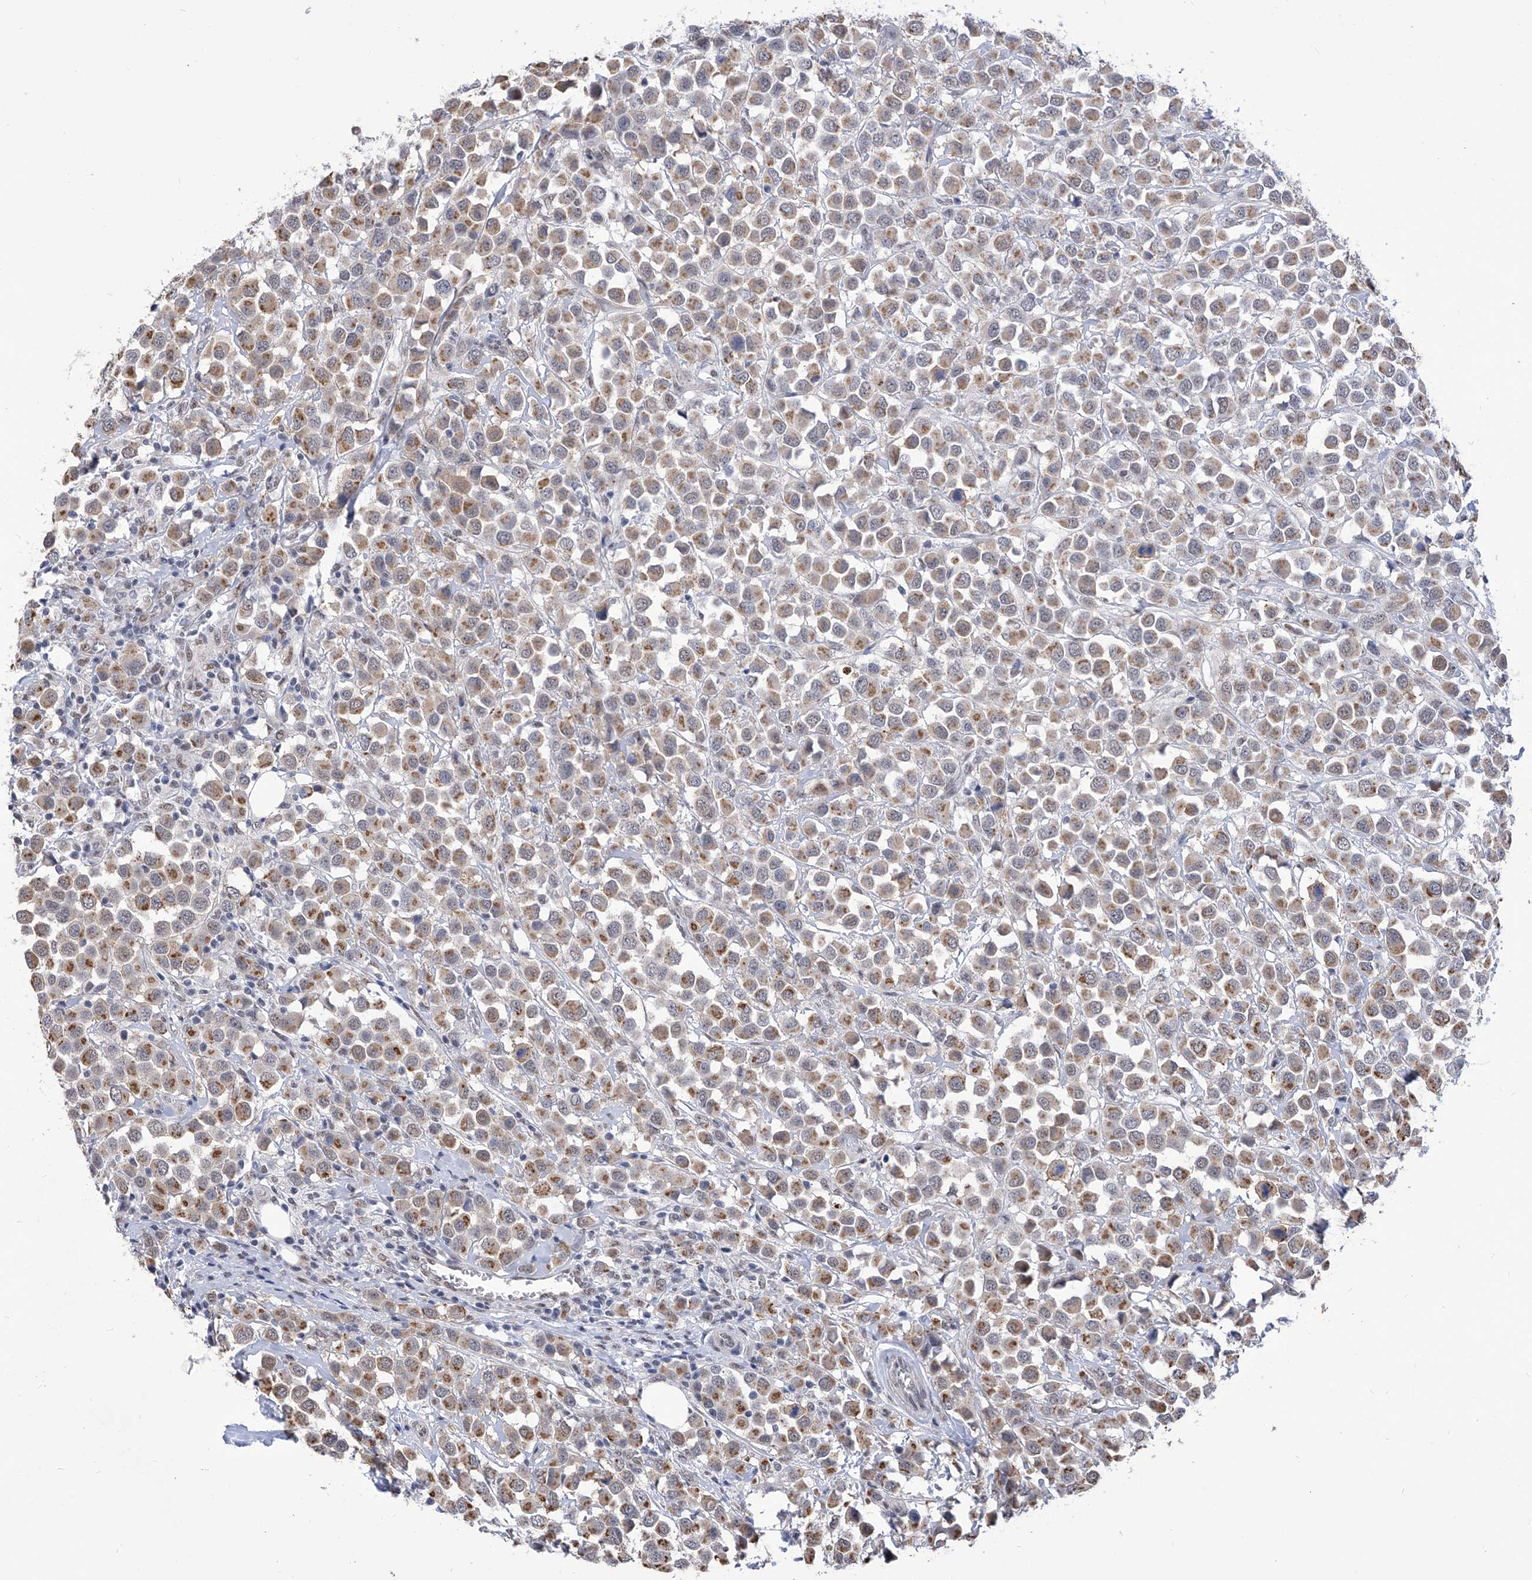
{"staining": {"intensity": "moderate", "quantity": ">75%", "location": "cytoplasmic/membranous"}, "tissue": "breast cancer", "cell_type": "Tumor cells", "image_type": "cancer", "snomed": [{"axis": "morphology", "description": "Duct carcinoma"}, {"axis": "topography", "description": "Breast"}], "caption": "A brown stain highlights moderate cytoplasmic/membranous expression of a protein in human intraductal carcinoma (breast) tumor cells.", "gene": "SART1", "patient": {"sex": "female", "age": 61}}